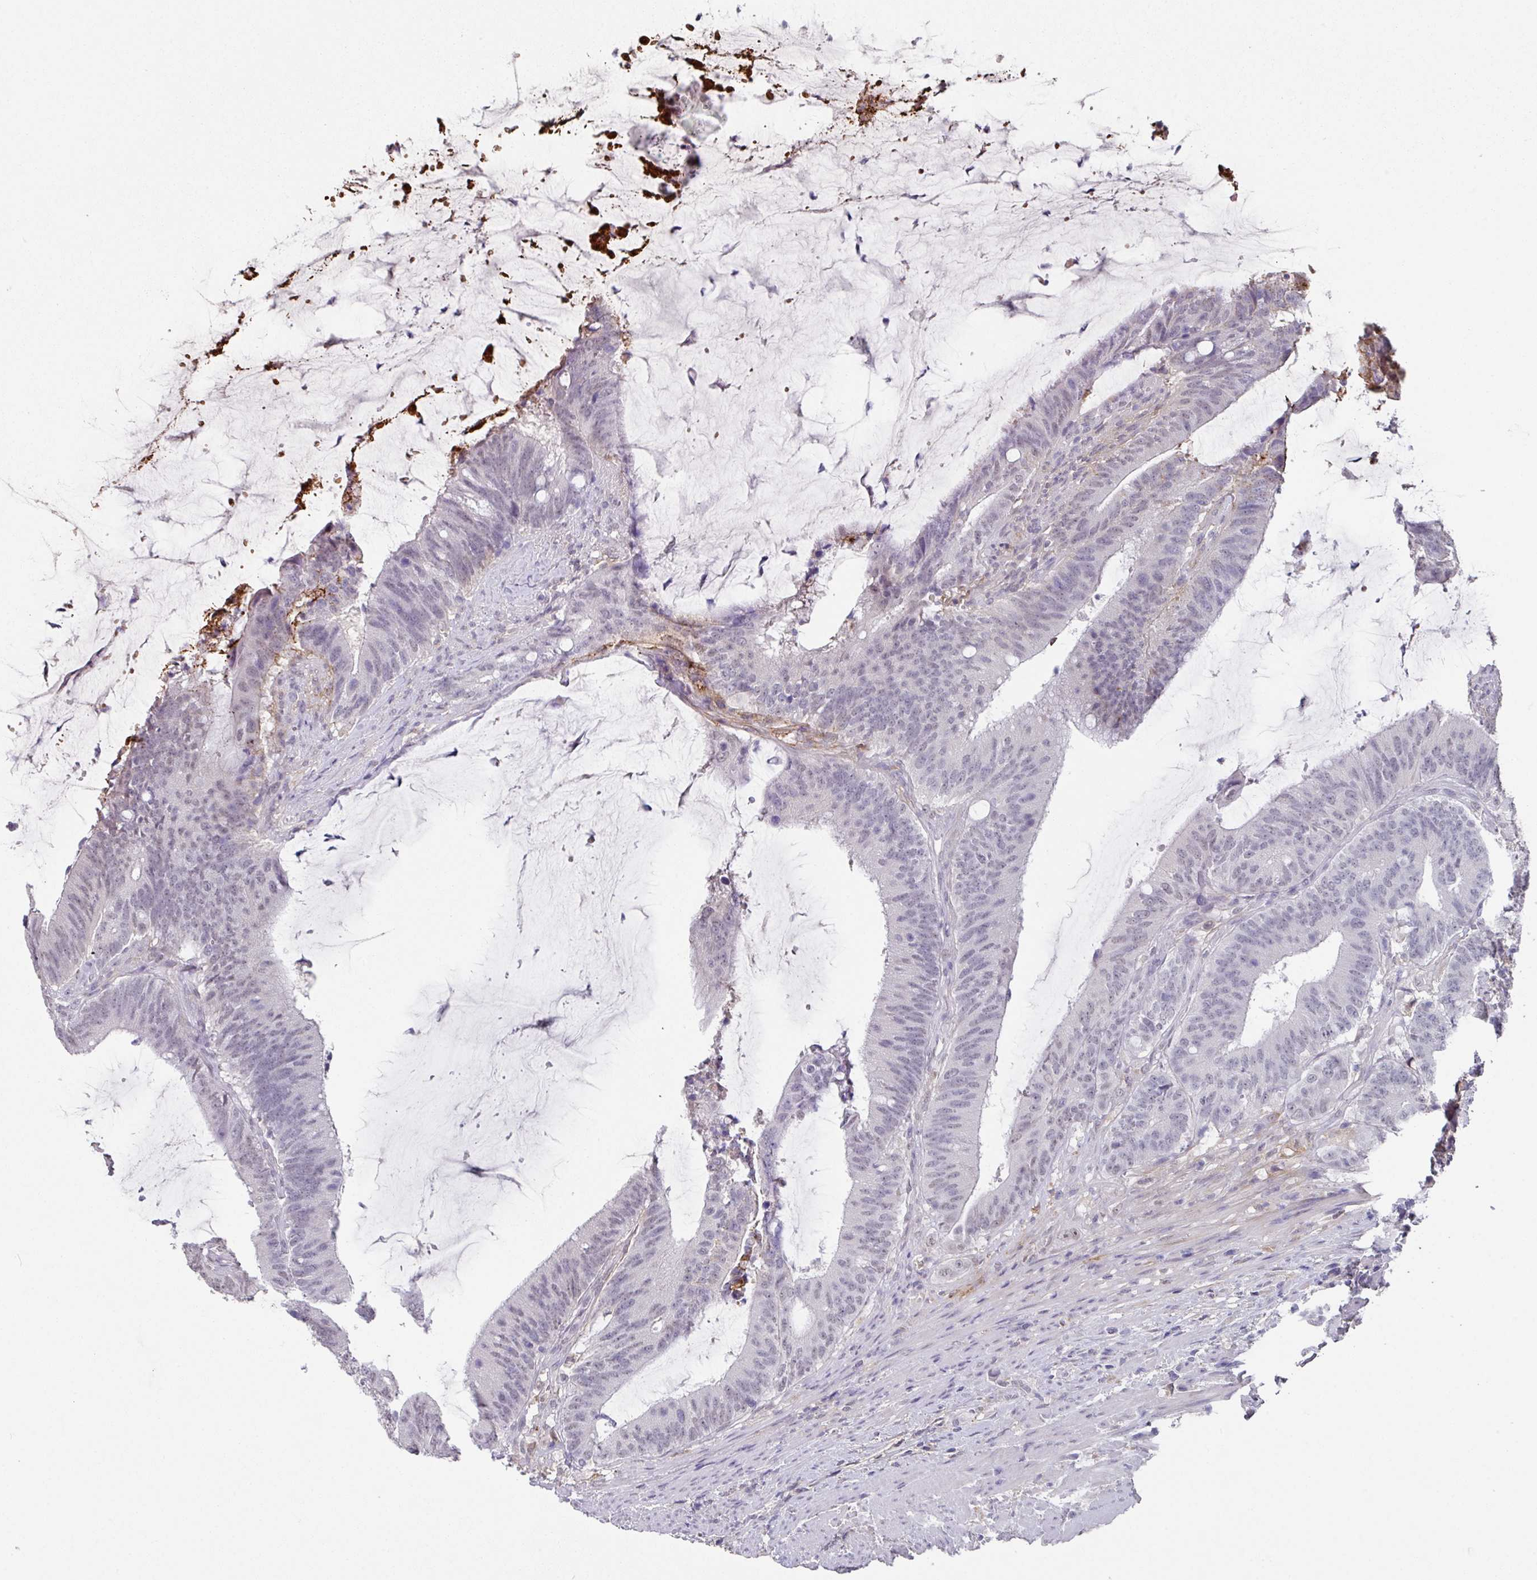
{"staining": {"intensity": "weak", "quantity": "<25%", "location": "nuclear"}, "tissue": "colorectal cancer", "cell_type": "Tumor cells", "image_type": "cancer", "snomed": [{"axis": "morphology", "description": "Adenocarcinoma, NOS"}, {"axis": "topography", "description": "Colon"}], "caption": "High power microscopy micrograph of an IHC micrograph of colorectal cancer, revealing no significant staining in tumor cells.", "gene": "C1QB", "patient": {"sex": "female", "age": 43}}